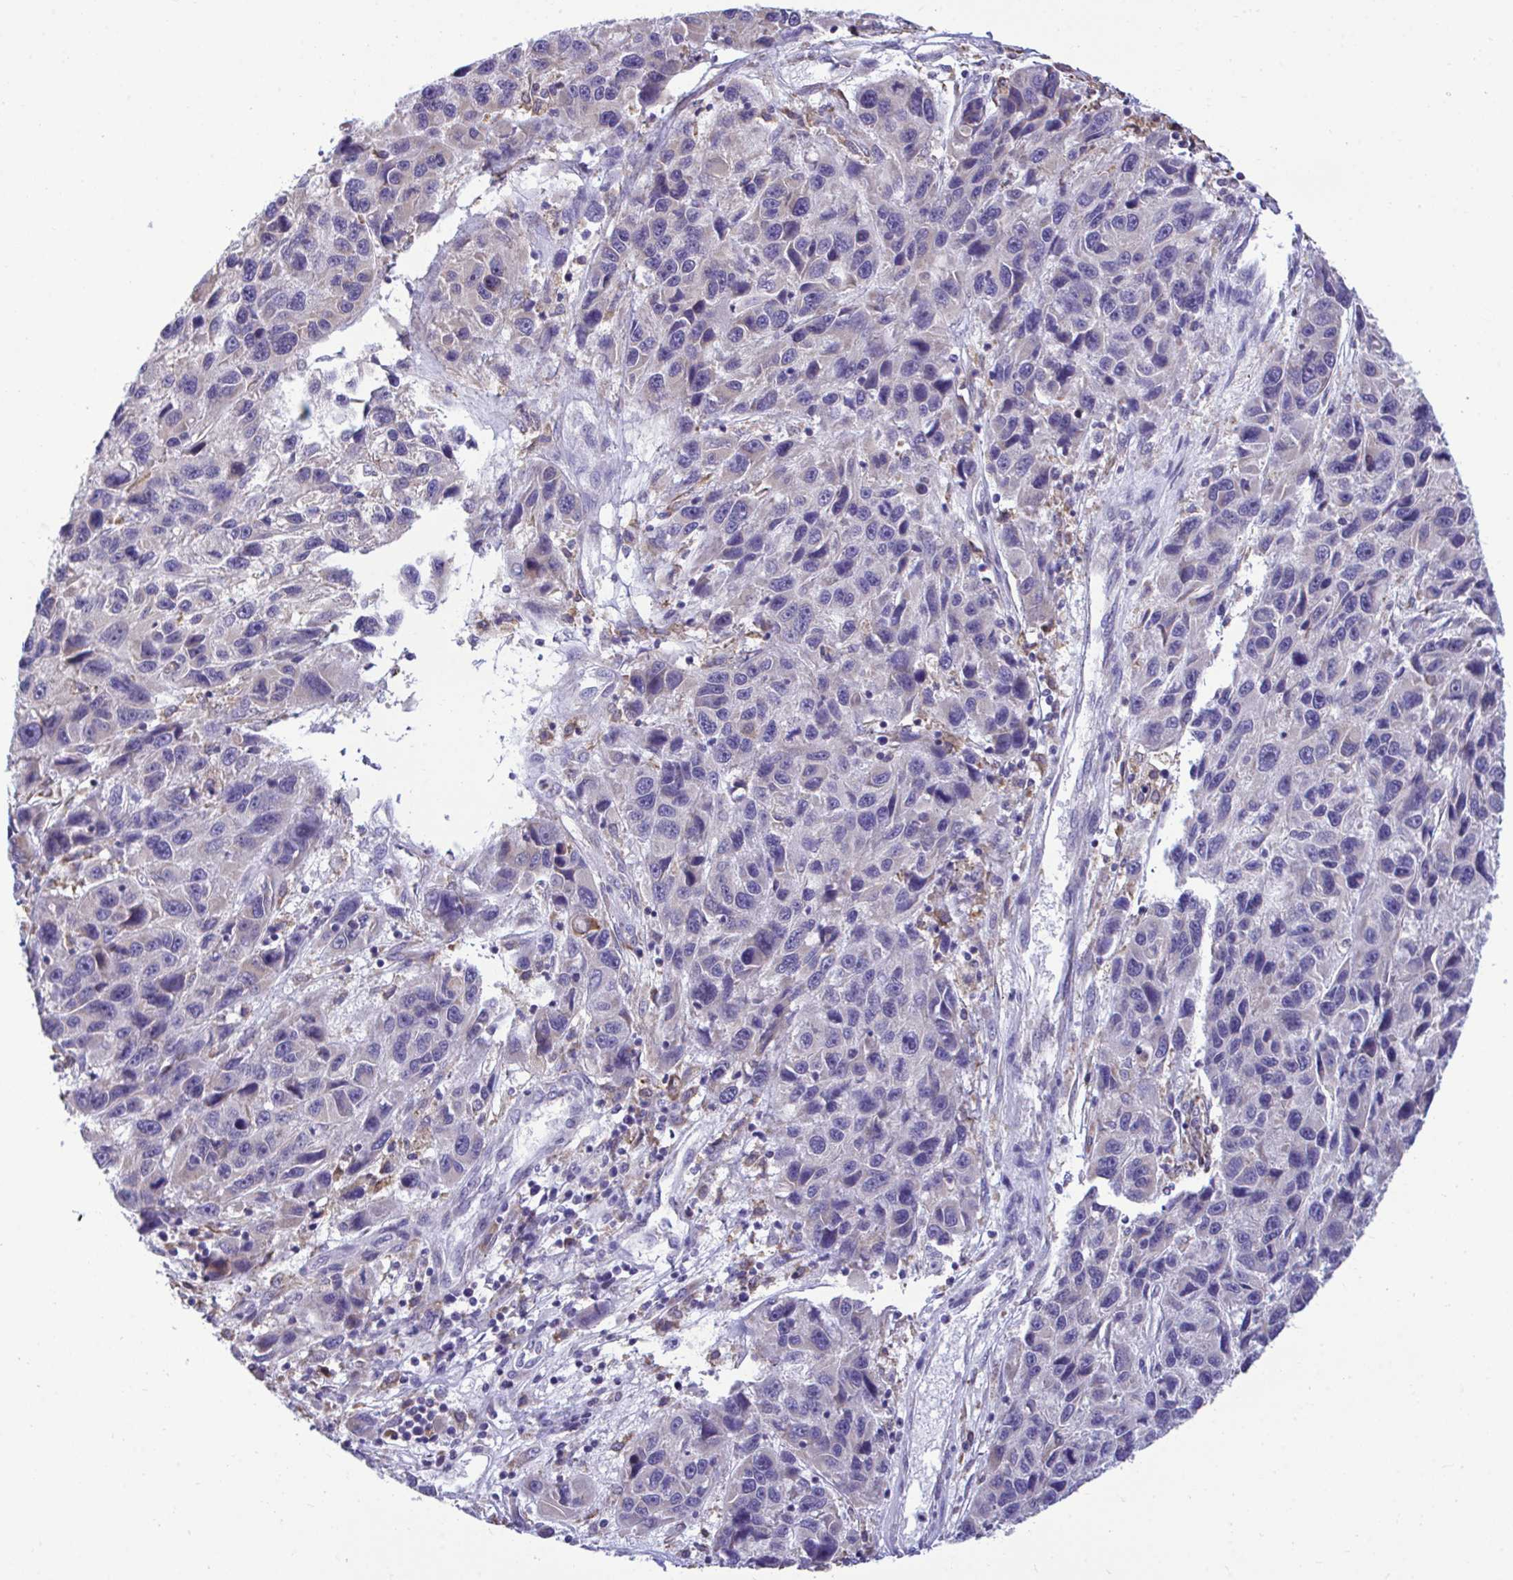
{"staining": {"intensity": "negative", "quantity": "none", "location": "none"}, "tissue": "melanoma", "cell_type": "Tumor cells", "image_type": "cancer", "snomed": [{"axis": "morphology", "description": "Malignant melanoma, NOS"}, {"axis": "topography", "description": "Skin"}], "caption": "Tumor cells show no significant positivity in malignant melanoma.", "gene": "PIGK", "patient": {"sex": "male", "age": 53}}